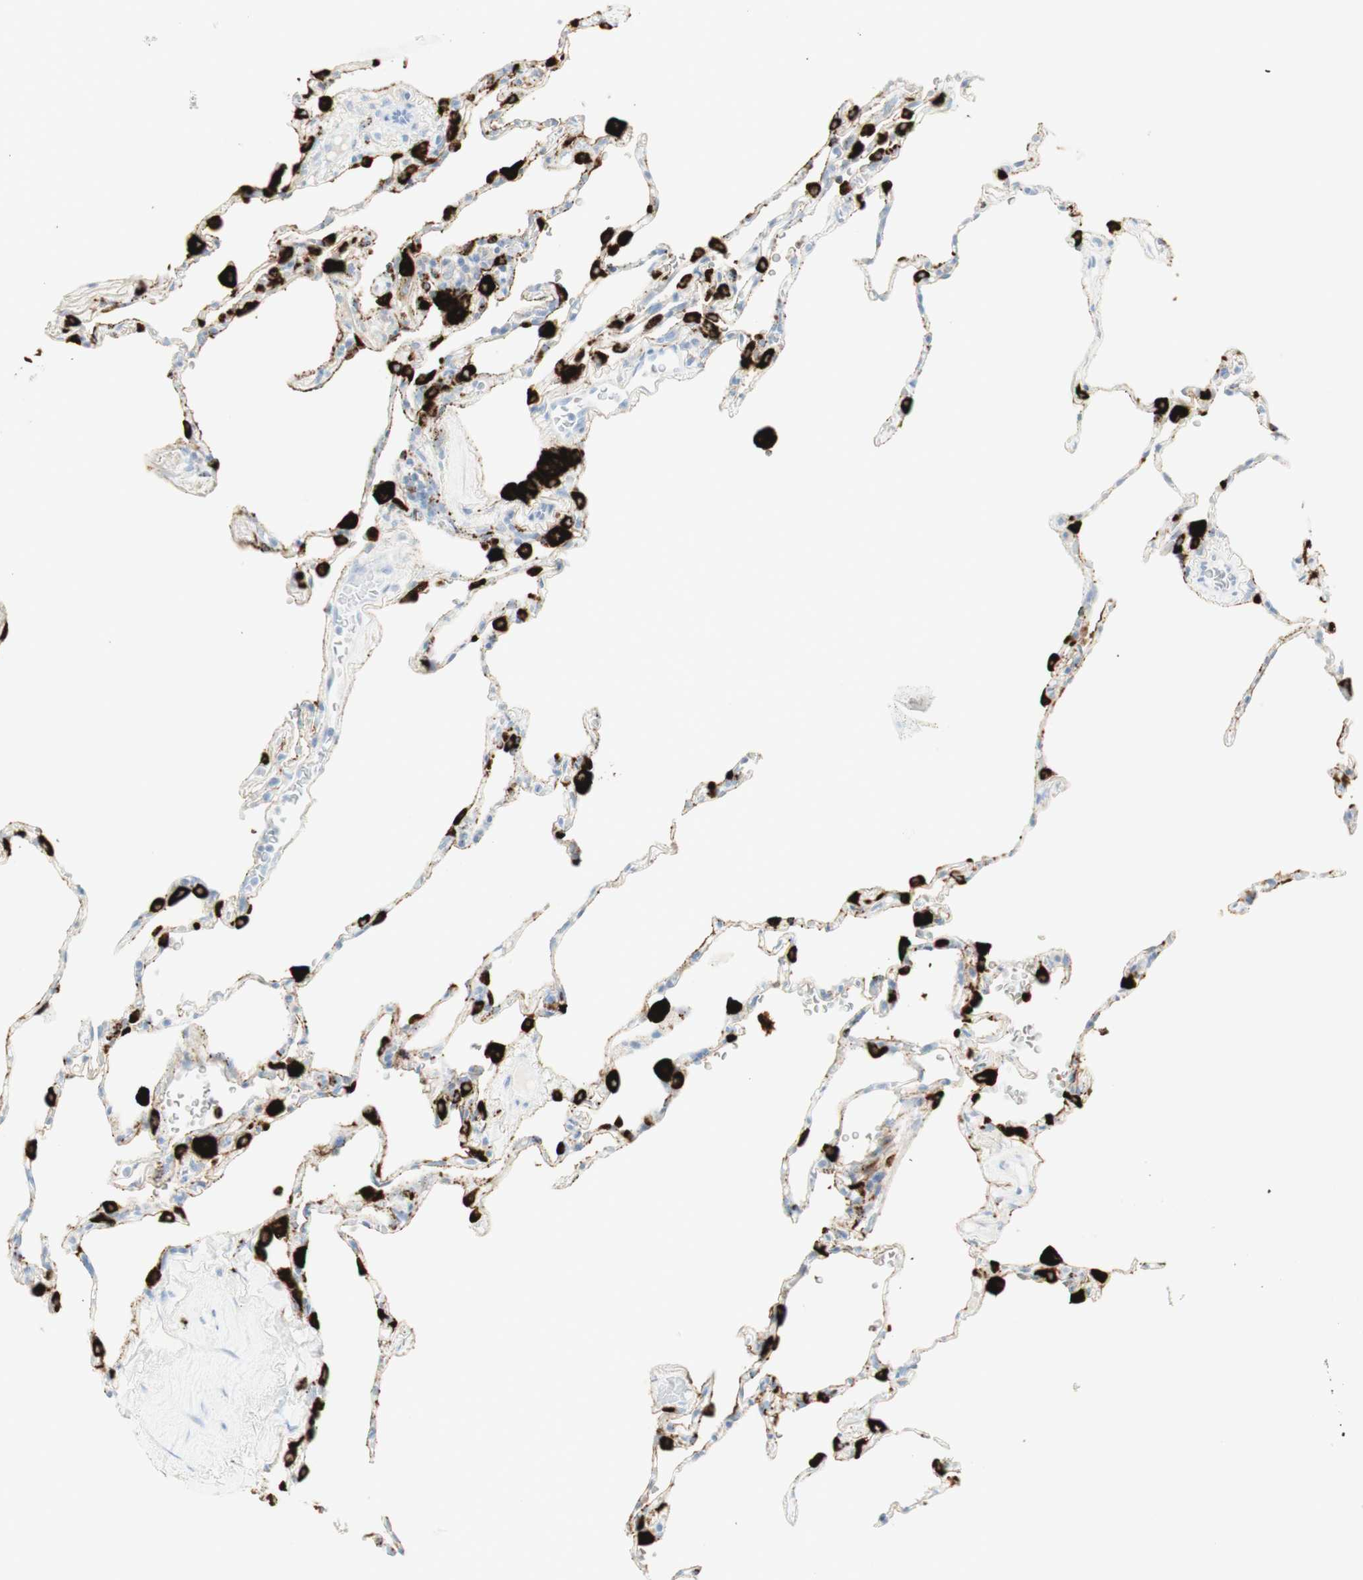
{"staining": {"intensity": "strong", "quantity": "<25%", "location": "cytoplasmic/membranous"}, "tissue": "lung", "cell_type": "Alveolar cells", "image_type": "normal", "snomed": [{"axis": "morphology", "description": "Normal tissue, NOS"}, {"axis": "topography", "description": "Lung"}], "caption": "Strong cytoplasmic/membranous staining for a protein is appreciated in about <25% of alveolar cells of benign lung using immunohistochemistry.", "gene": "NAPSA", "patient": {"sex": "male", "age": 59}}